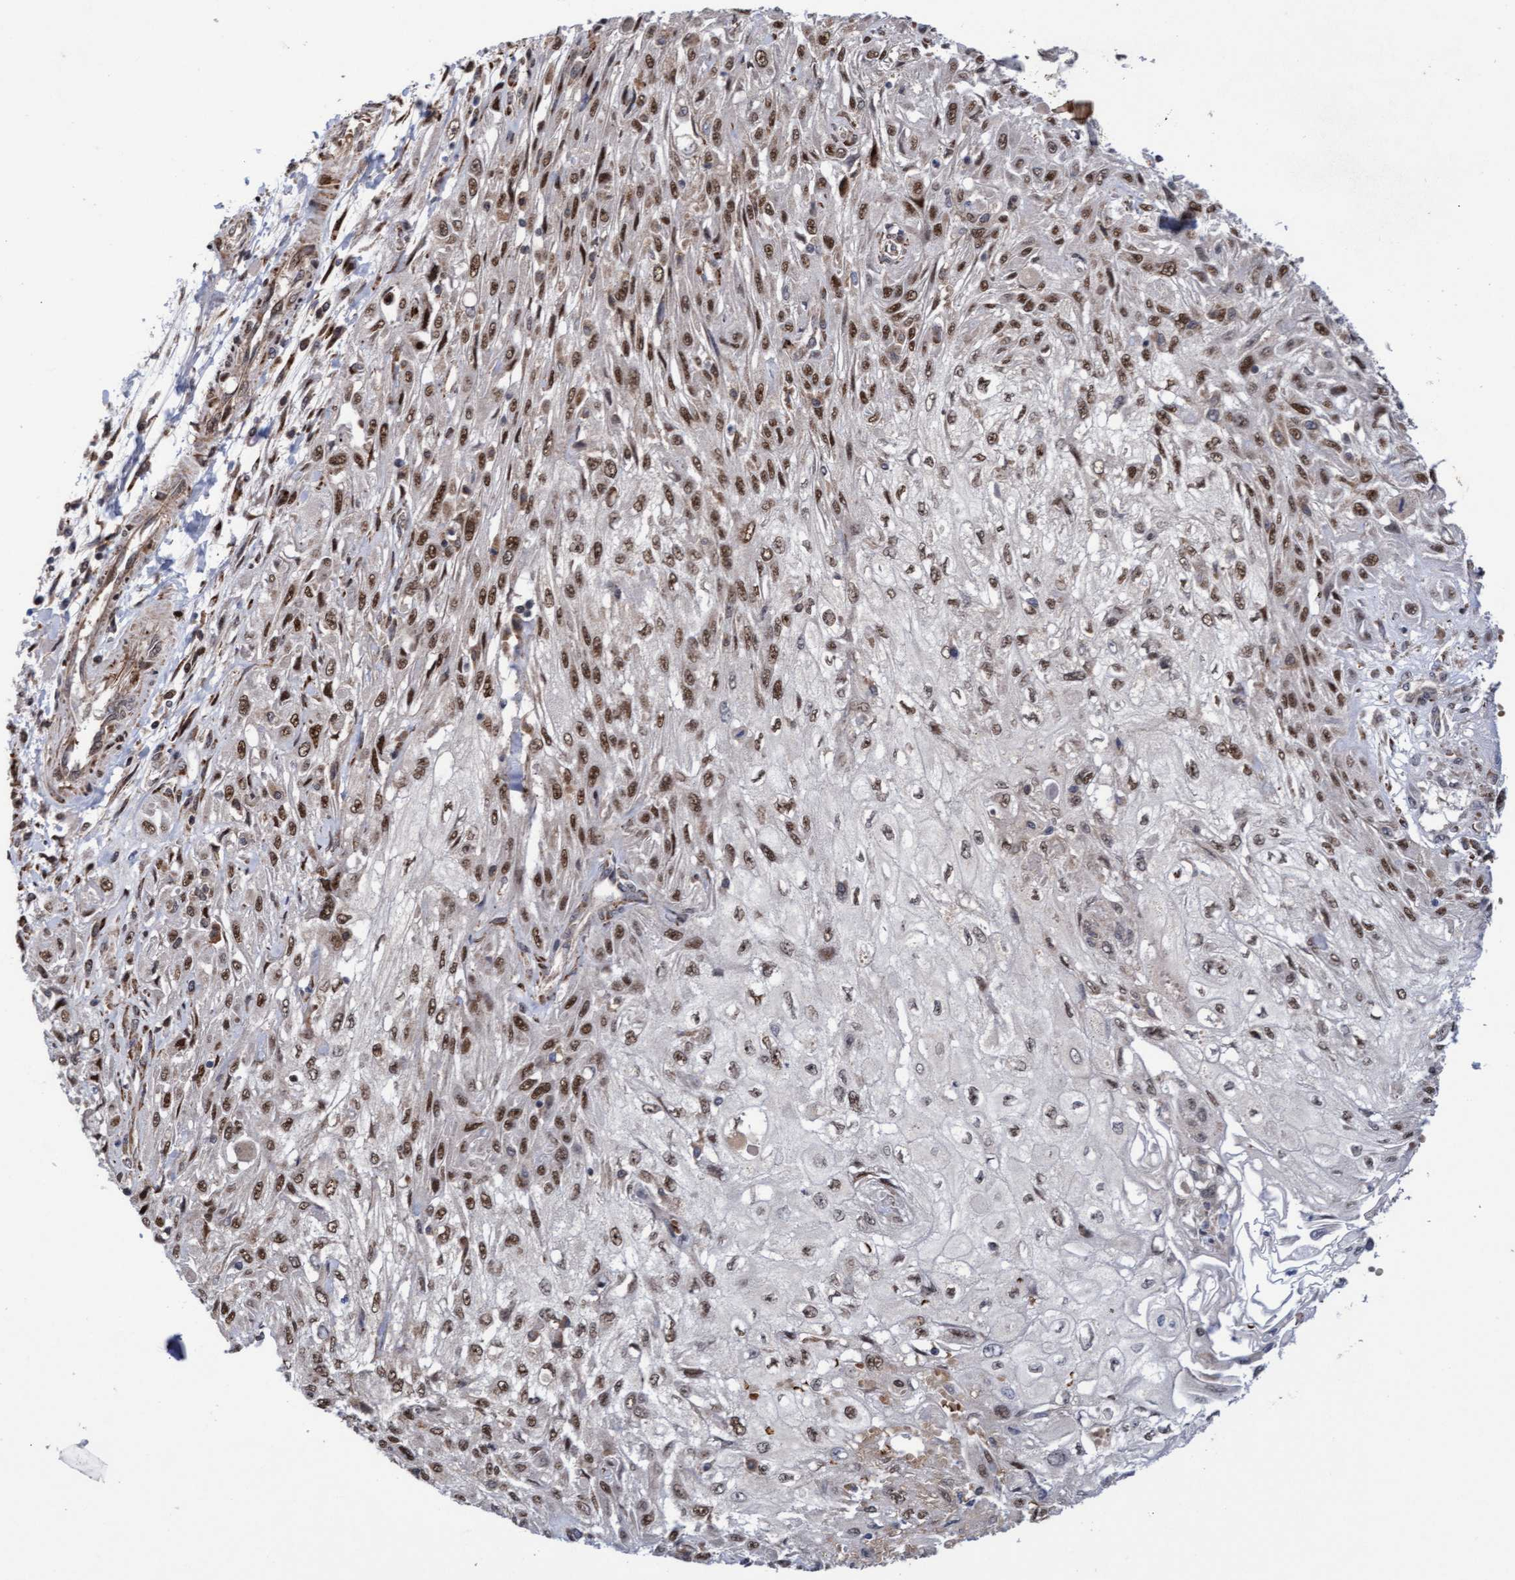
{"staining": {"intensity": "moderate", "quantity": ">75%", "location": "nuclear"}, "tissue": "skin cancer", "cell_type": "Tumor cells", "image_type": "cancer", "snomed": [{"axis": "morphology", "description": "Squamous cell carcinoma, NOS"}, {"axis": "morphology", "description": "Squamous cell carcinoma, metastatic, NOS"}, {"axis": "topography", "description": "Skin"}, {"axis": "topography", "description": "Lymph node"}], "caption": "High-power microscopy captured an immunohistochemistry histopathology image of skin squamous cell carcinoma, revealing moderate nuclear staining in approximately >75% of tumor cells.", "gene": "TANC2", "patient": {"sex": "male", "age": 75}}